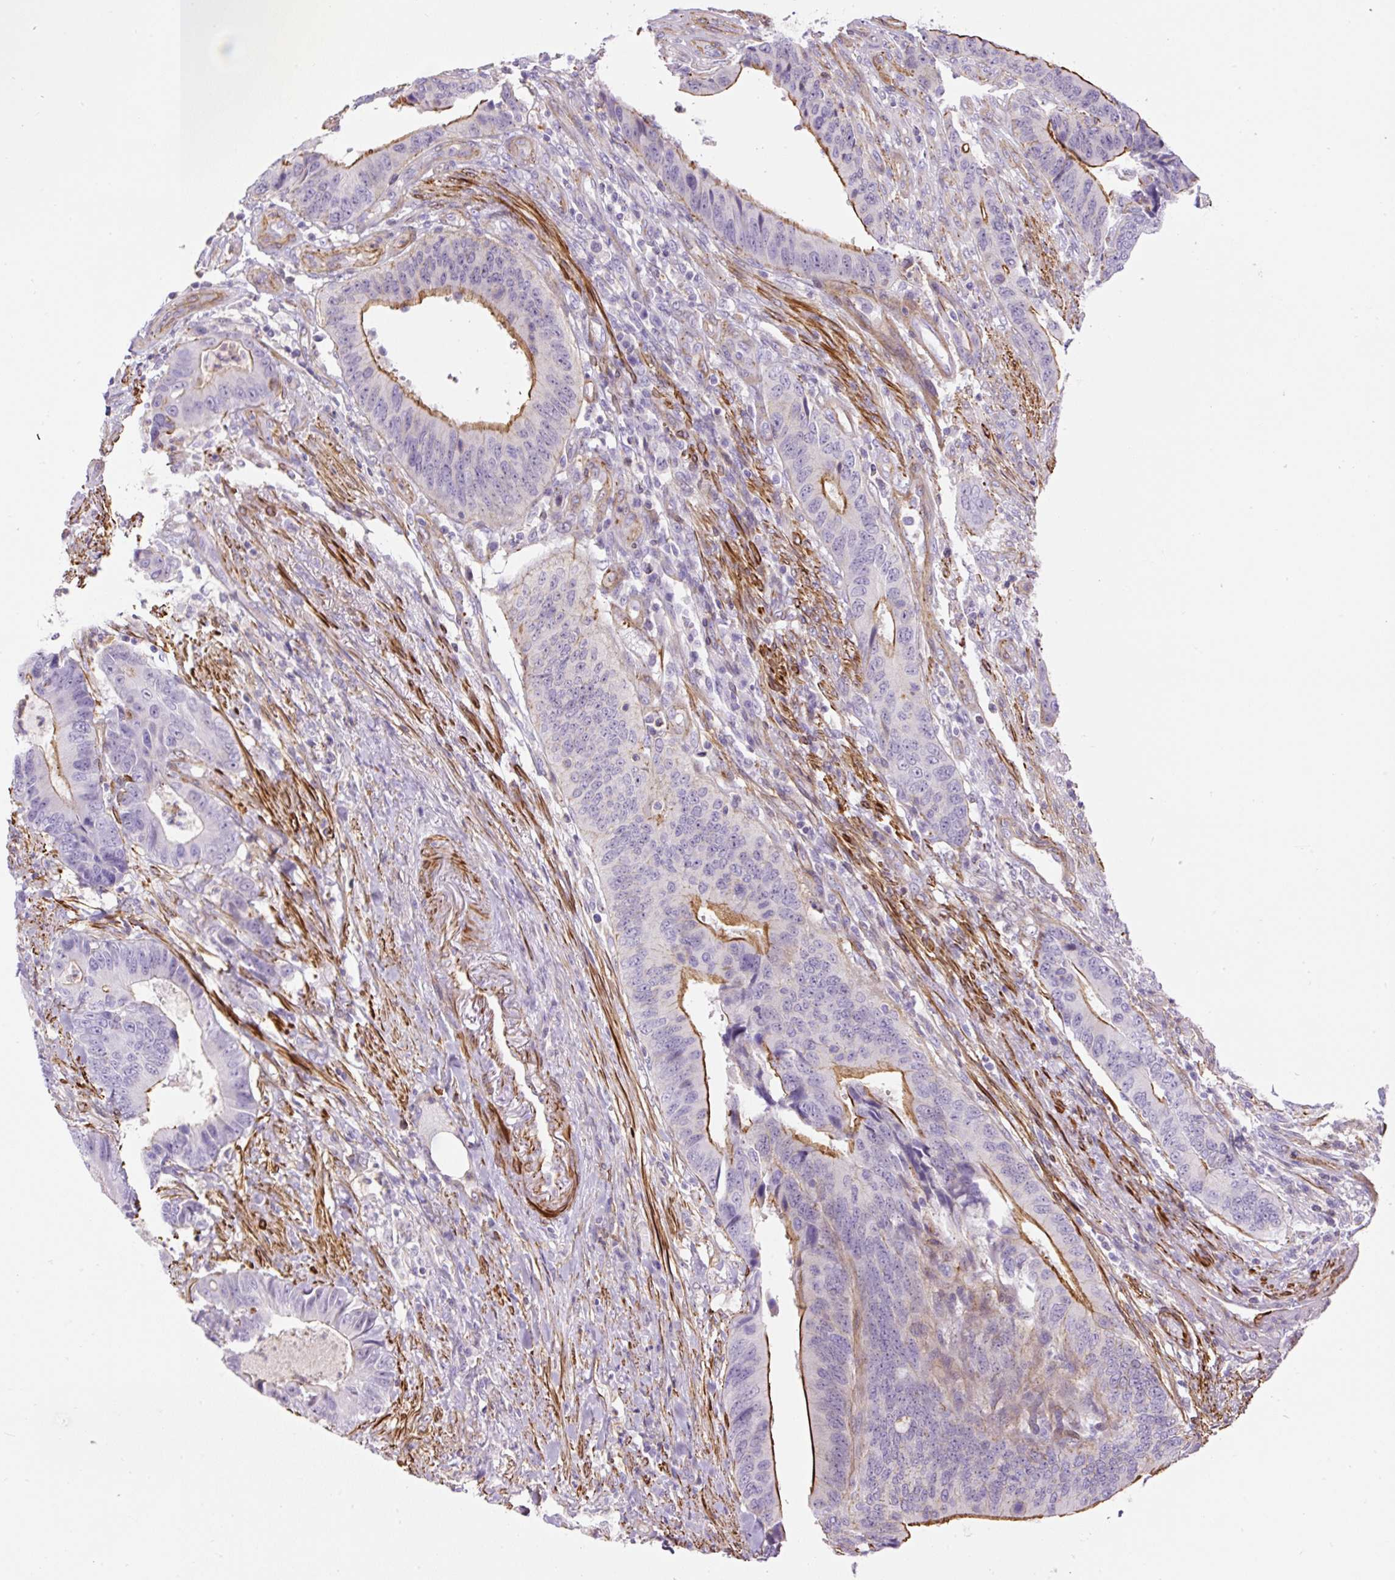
{"staining": {"intensity": "moderate", "quantity": "<25%", "location": "cytoplasmic/membranous"}, "tissue": "colorectal cancer", "cell_type": "Tumor cells", "image_type": "cancer", "snomed": [{"axis": "morphology", "description": "Adenocarcinoma, NOS"}, {"axis": "topography", "description": "Colon"}], "caption": "A photomicrograph of colorectal cancer (adenocarcinoma) stained for a protein displays moderate cytoplasmic/membranous brown staining in tumor cells.", "gene": "B3GALT5", "patient": {"sex": "male", "age": 87}}